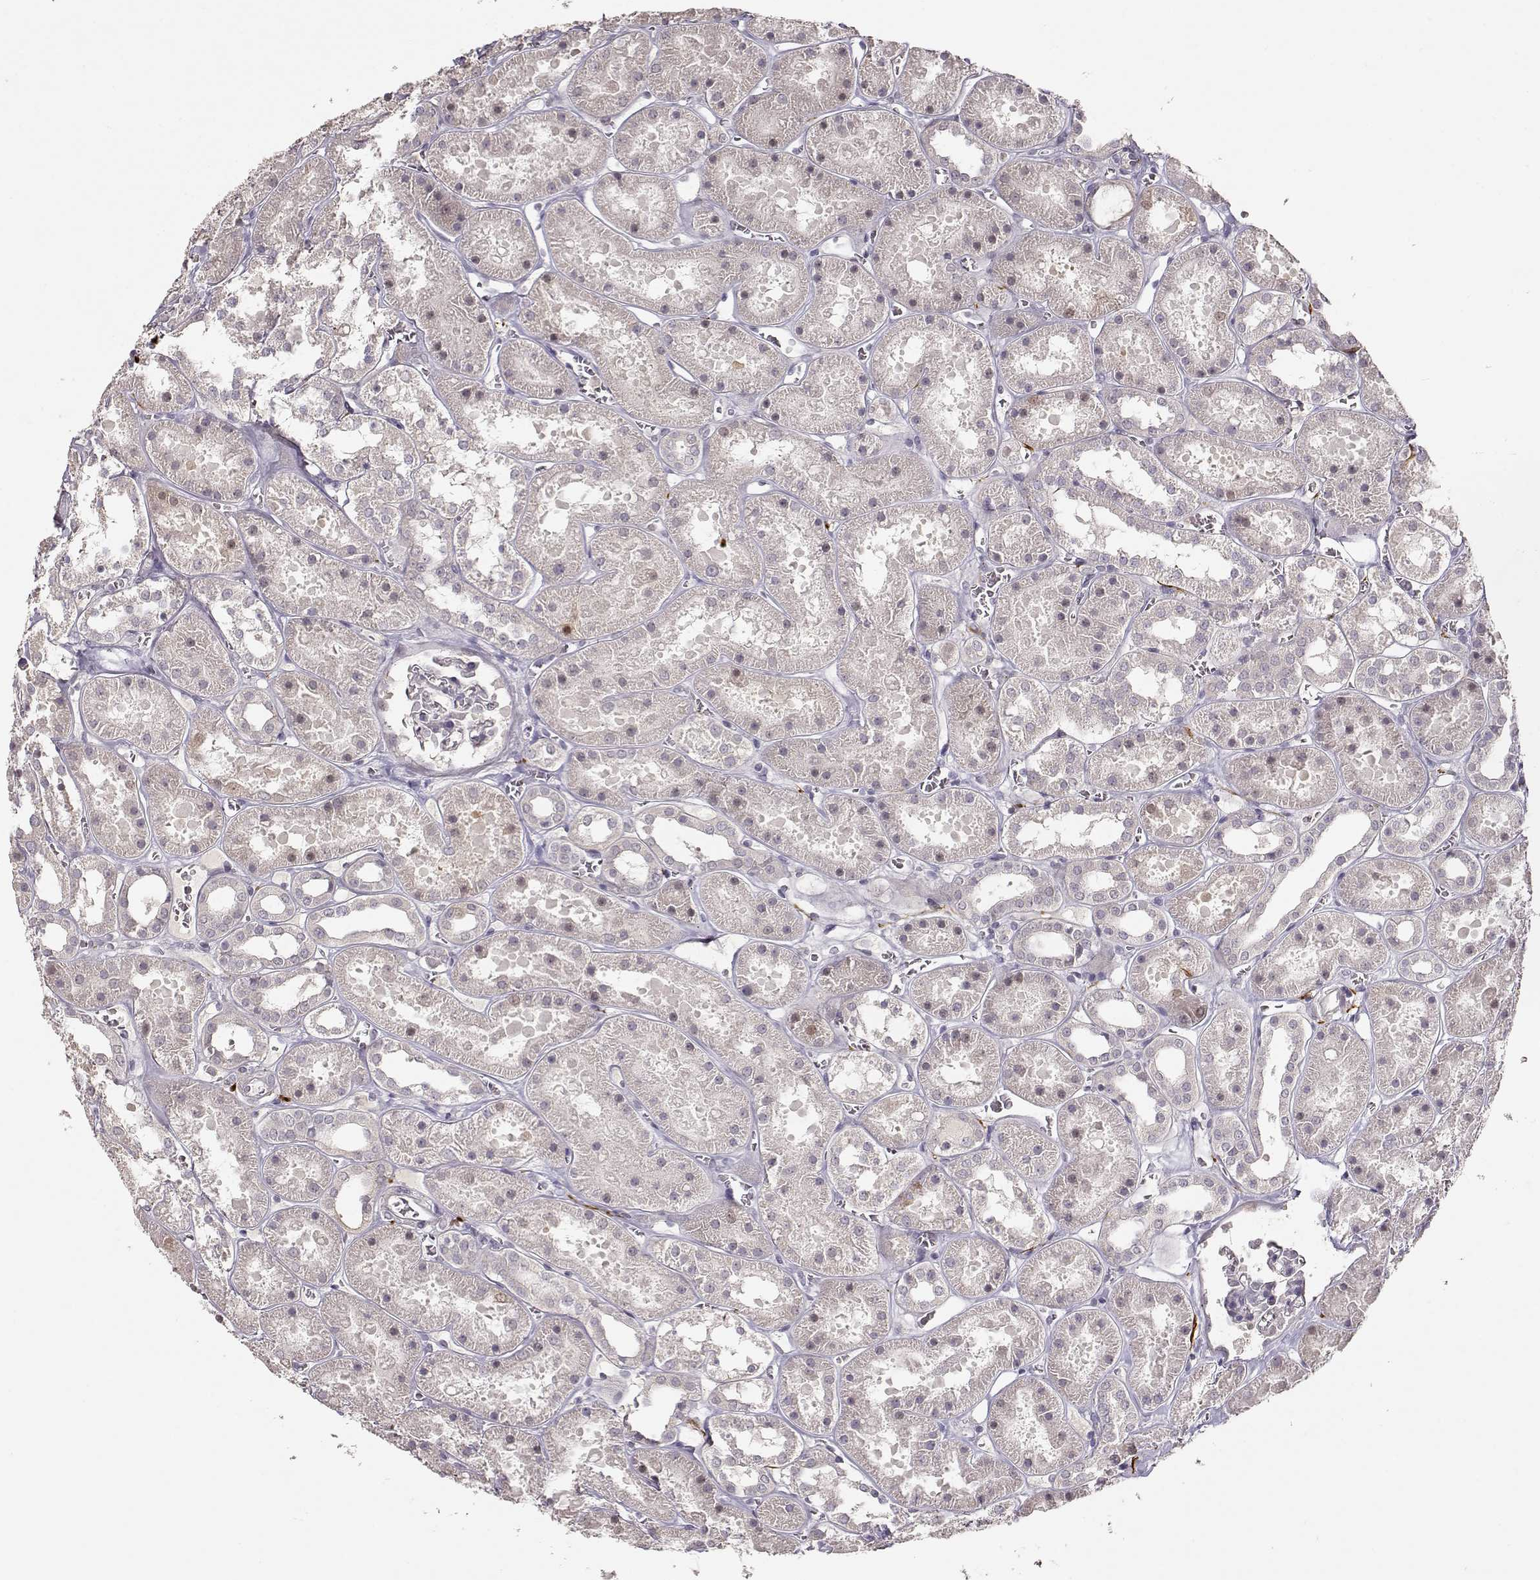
{"staining": {"intensity": "negative", "quantity": "none", "location": "none"}, "tissue": "kidney", "cell_type": "Cells in glomeruli", "image_type": "normal", "snomed": [{"axis": "morphology", "description": "Normal tissue, NOS"}, {"axis": "topography", "description": "Kidney"}], "caption": "IHC of benign kidney reveals no expression in cells in glomeruli.", "gene": "S100B", "patient": {"sex": "female", "age": 41}}